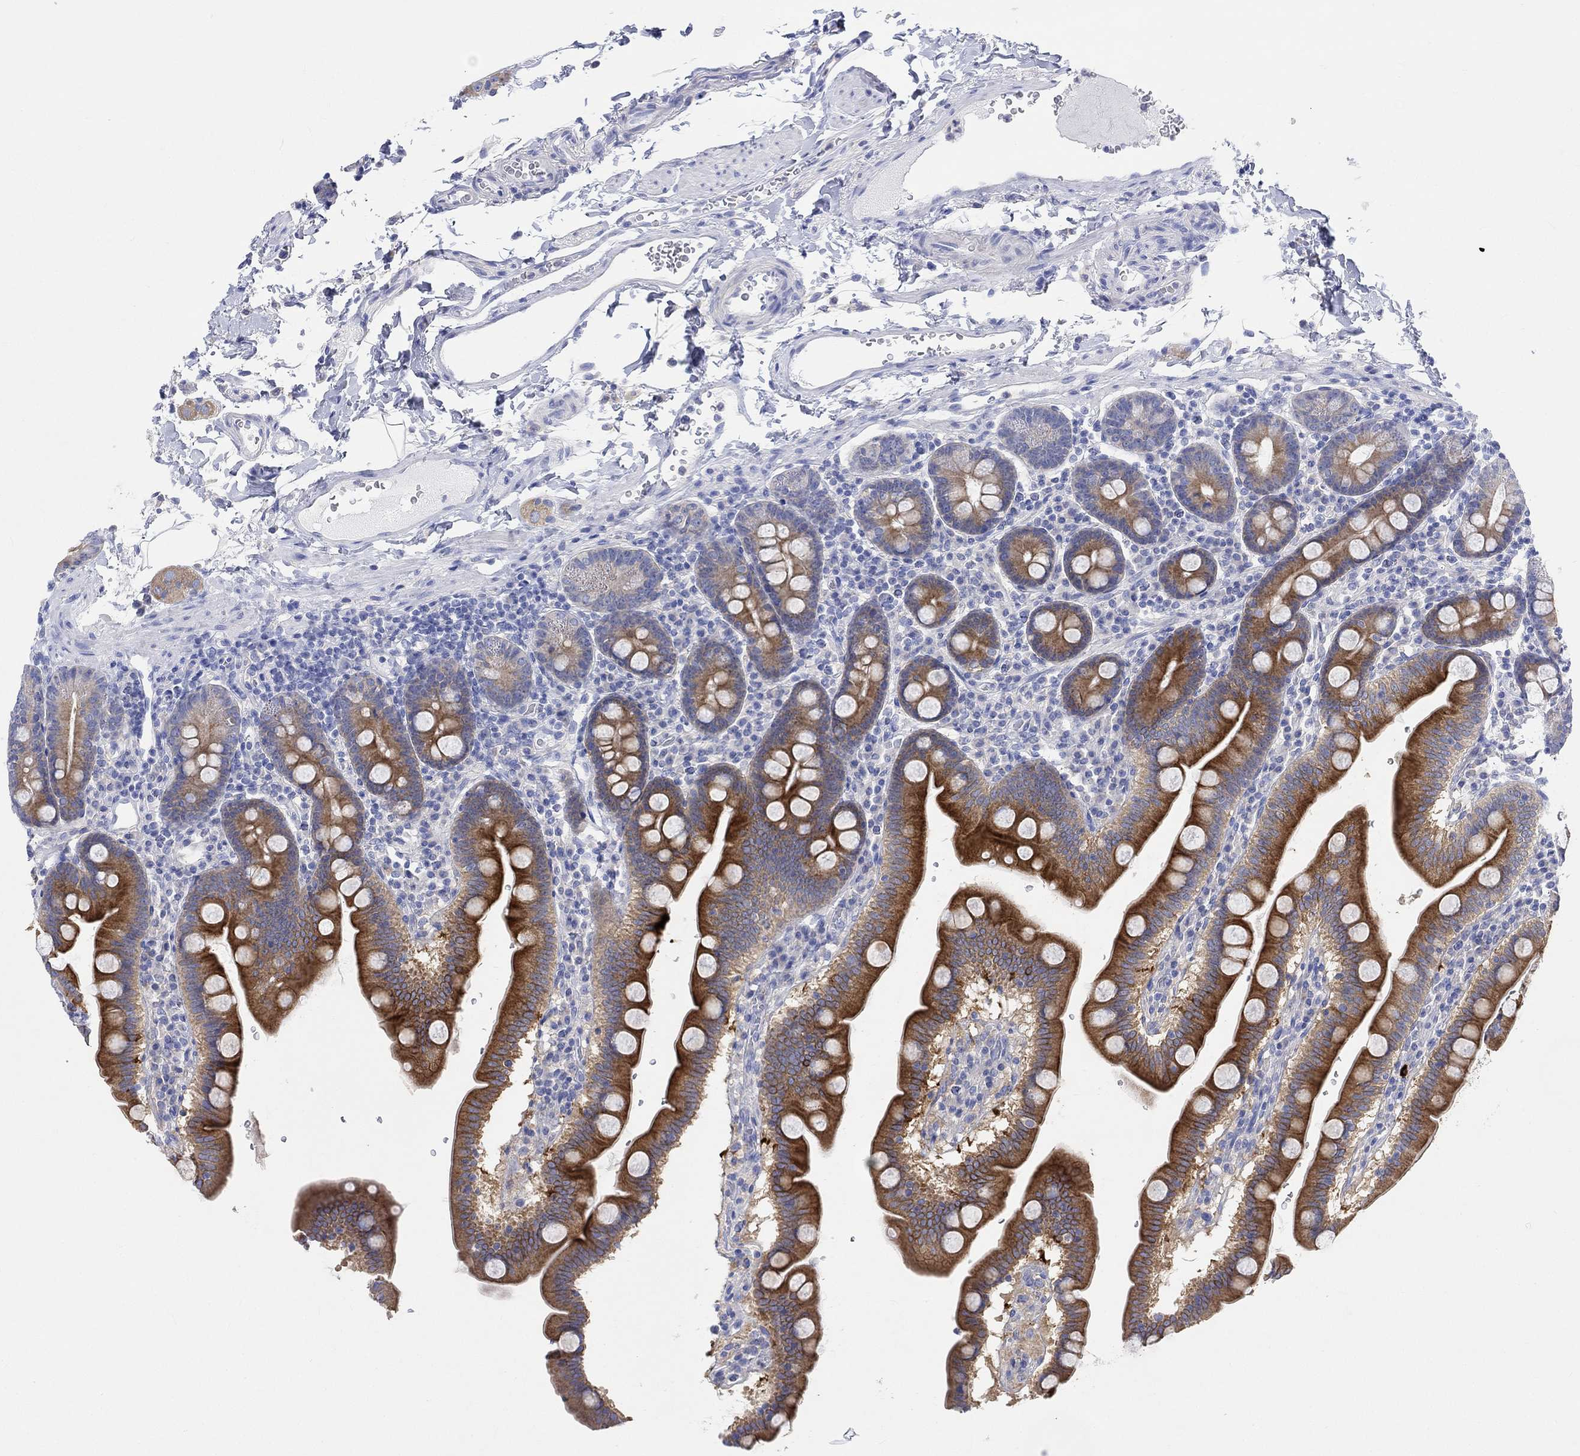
{"staining": {"intensity": "strong", "quantity": "25%-75%", "location": "cytoplasmic/membranous"}, "tissue": "duodenum", "cell_type": "Glandular cells", "image_type": "normal", "snomed": [{"axis": "morphology", "description": "Normal tissue, NOS"}, {"axis": "topography", "description": "Duodenum"}], "caption": "Brown immunohistochemical staining in unremarkable duodenum demonstrates strong cytoplasmic/membranous expression in approximately 25%-75% of glandular cells.", "gene": "REEP6", "patient": {"sex": "male", "age": 59}}